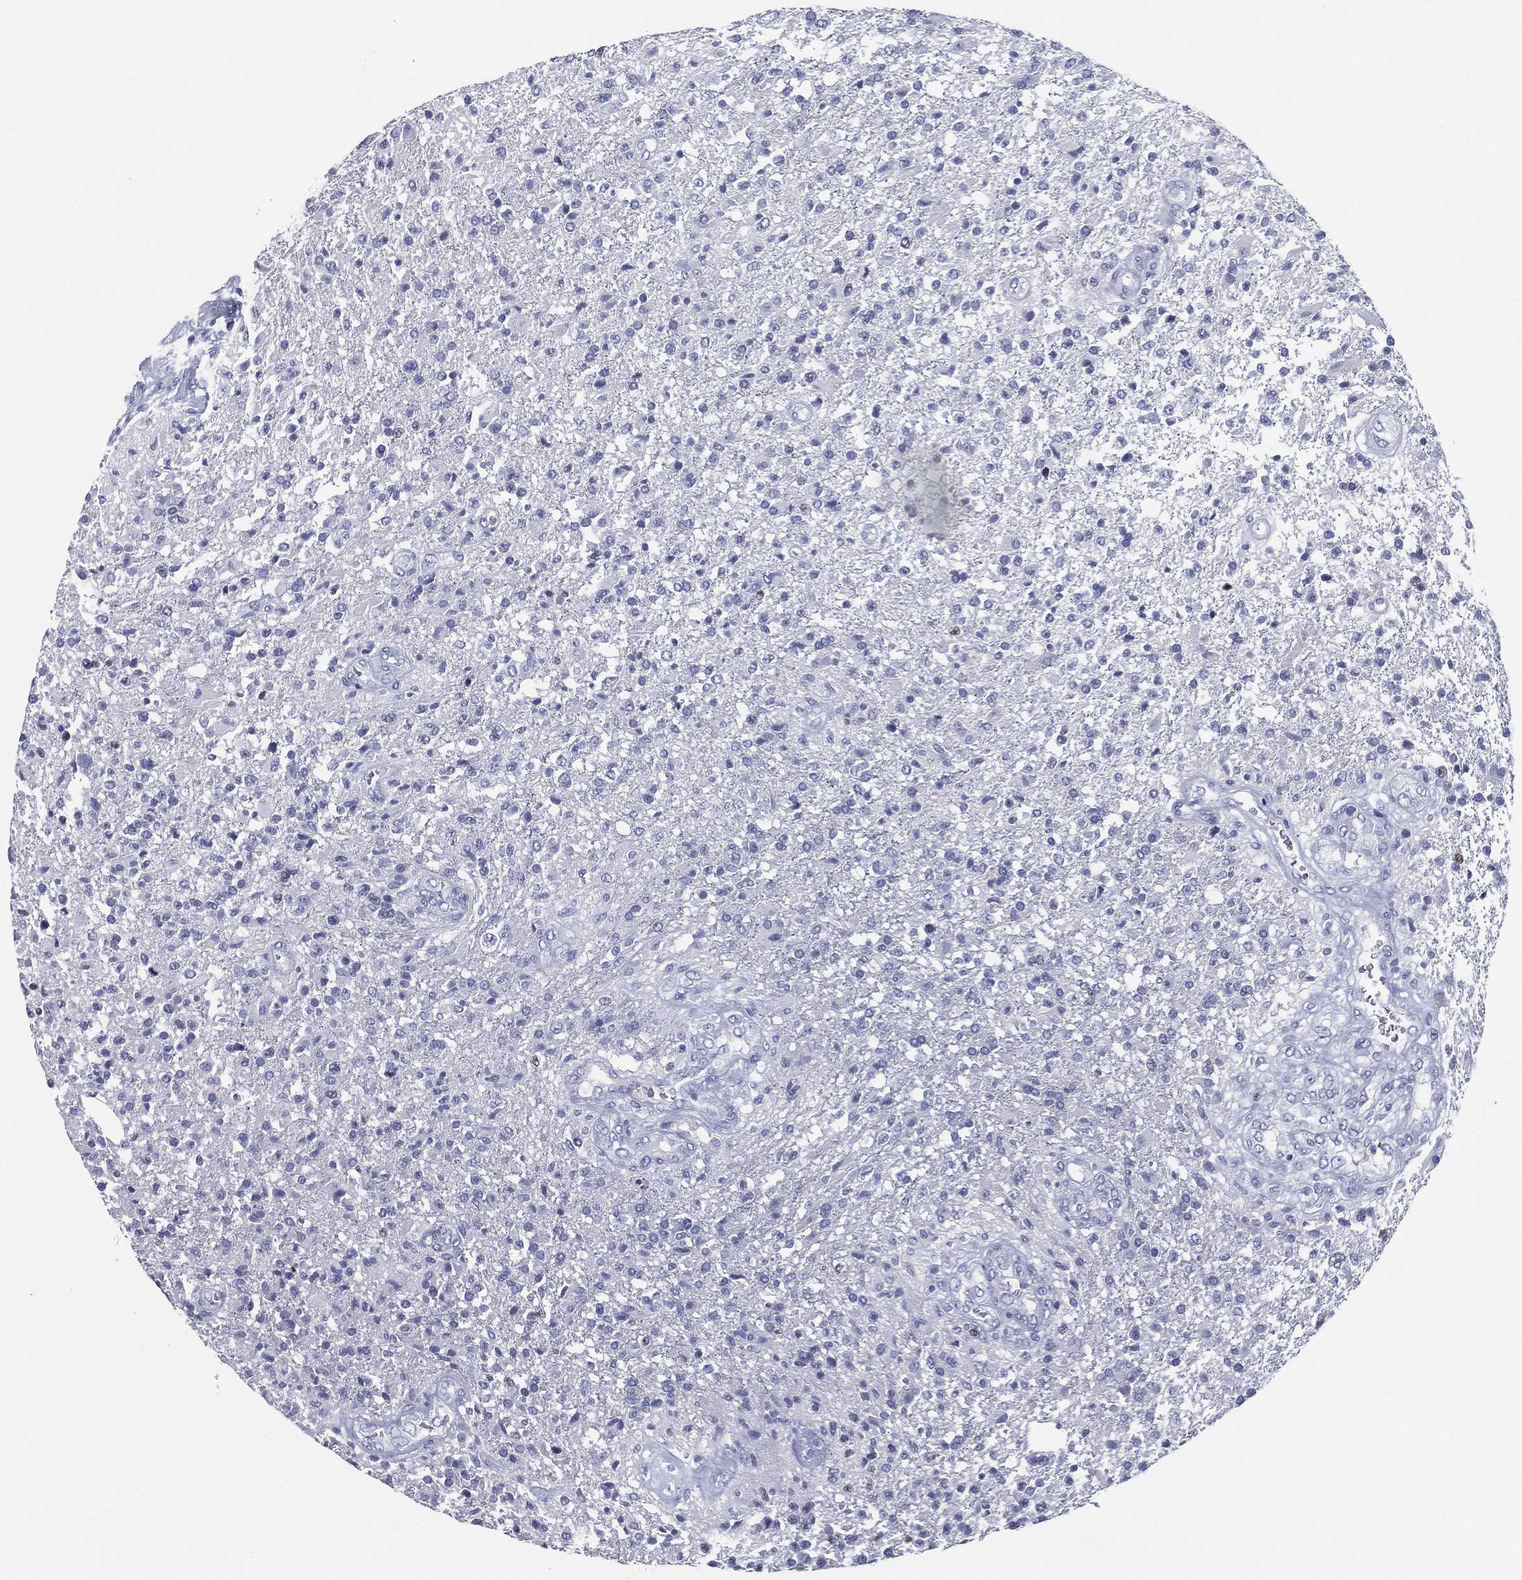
{"staining": {"intensity": "negative", "quantity": "none", "location": "none"}, "tissue": "glioma", "cell_type": "Tumor cells", "image_type": "cancer", "snomed": [{"axis": "morphology", "description": "Glioma, malignant, High grade"}, {"axis": "topography", "description": "Brain"}], "caption": "A micrograph of malignant high-grade glioma stained for a protein reveals no brown staining in tumor cells.", "gene": "TFAP2A", "patient": {"sex": "male", "age": 56}}